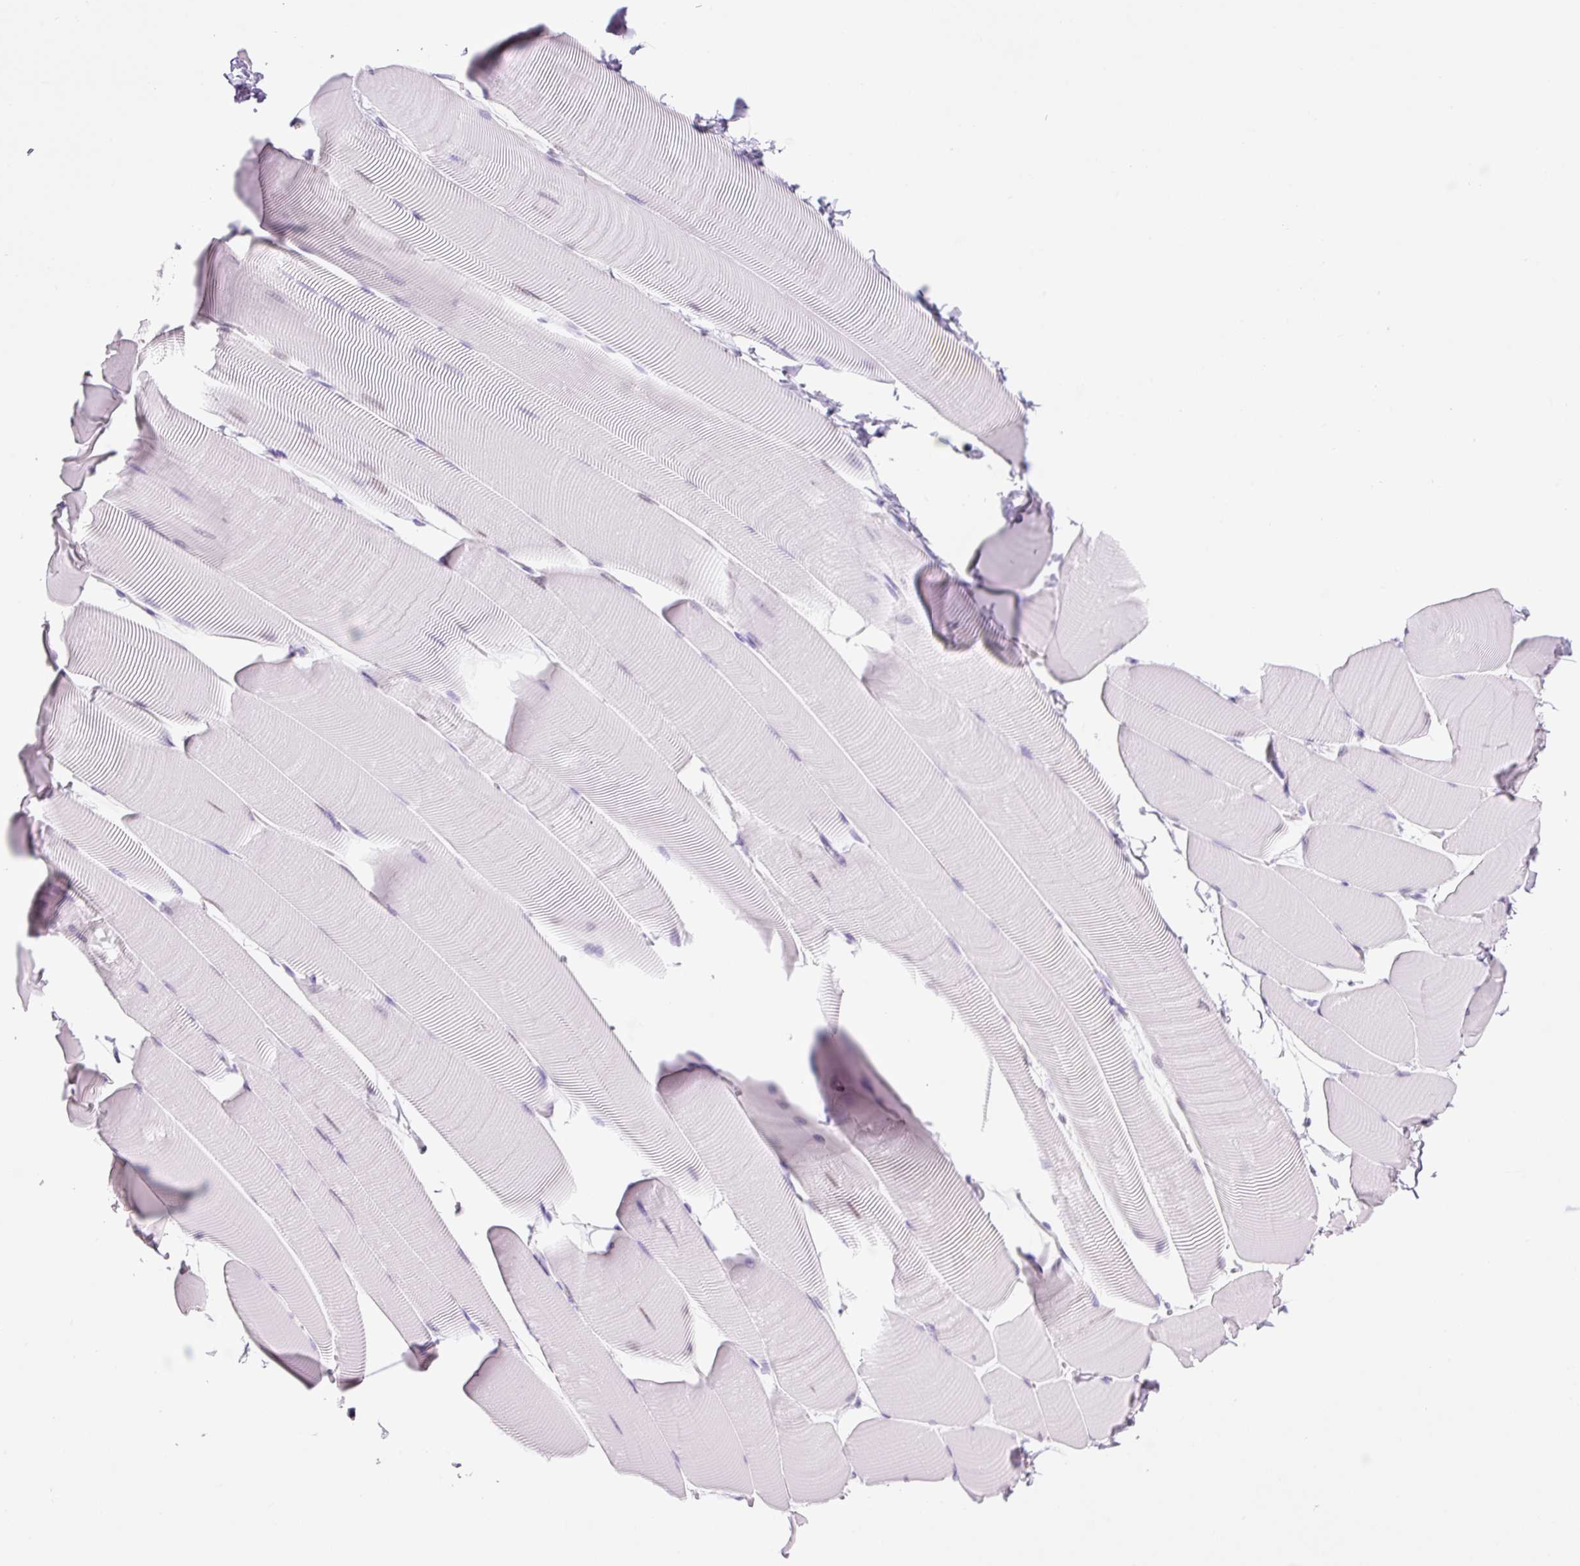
{"staining": {"intensity": "strong", "quantity": "25%-75%", "location": "nuclear"}, "tissue": "skeletal muscle", "cell_type": "Myocytes", "image_type": "normal", "snomed": [{"axis": "morphology", "description": "Normal tissue, NOS"}, {"axis": "topography", "description": "Skeletal muscle"}], "caption": "The histopathology image displays staining of unremarkable skeletal muscle, revealing strong nuclear protein staining (brown color) within myocytes. The staining is performed using DAB (3,3'-diaminobenzidine) brown chromogen to label protein expression. The nuclei are counter-stained blue using hematoxylin.", "gene": "ADSS1", "patient": {"sex": "male", "age": 25}}